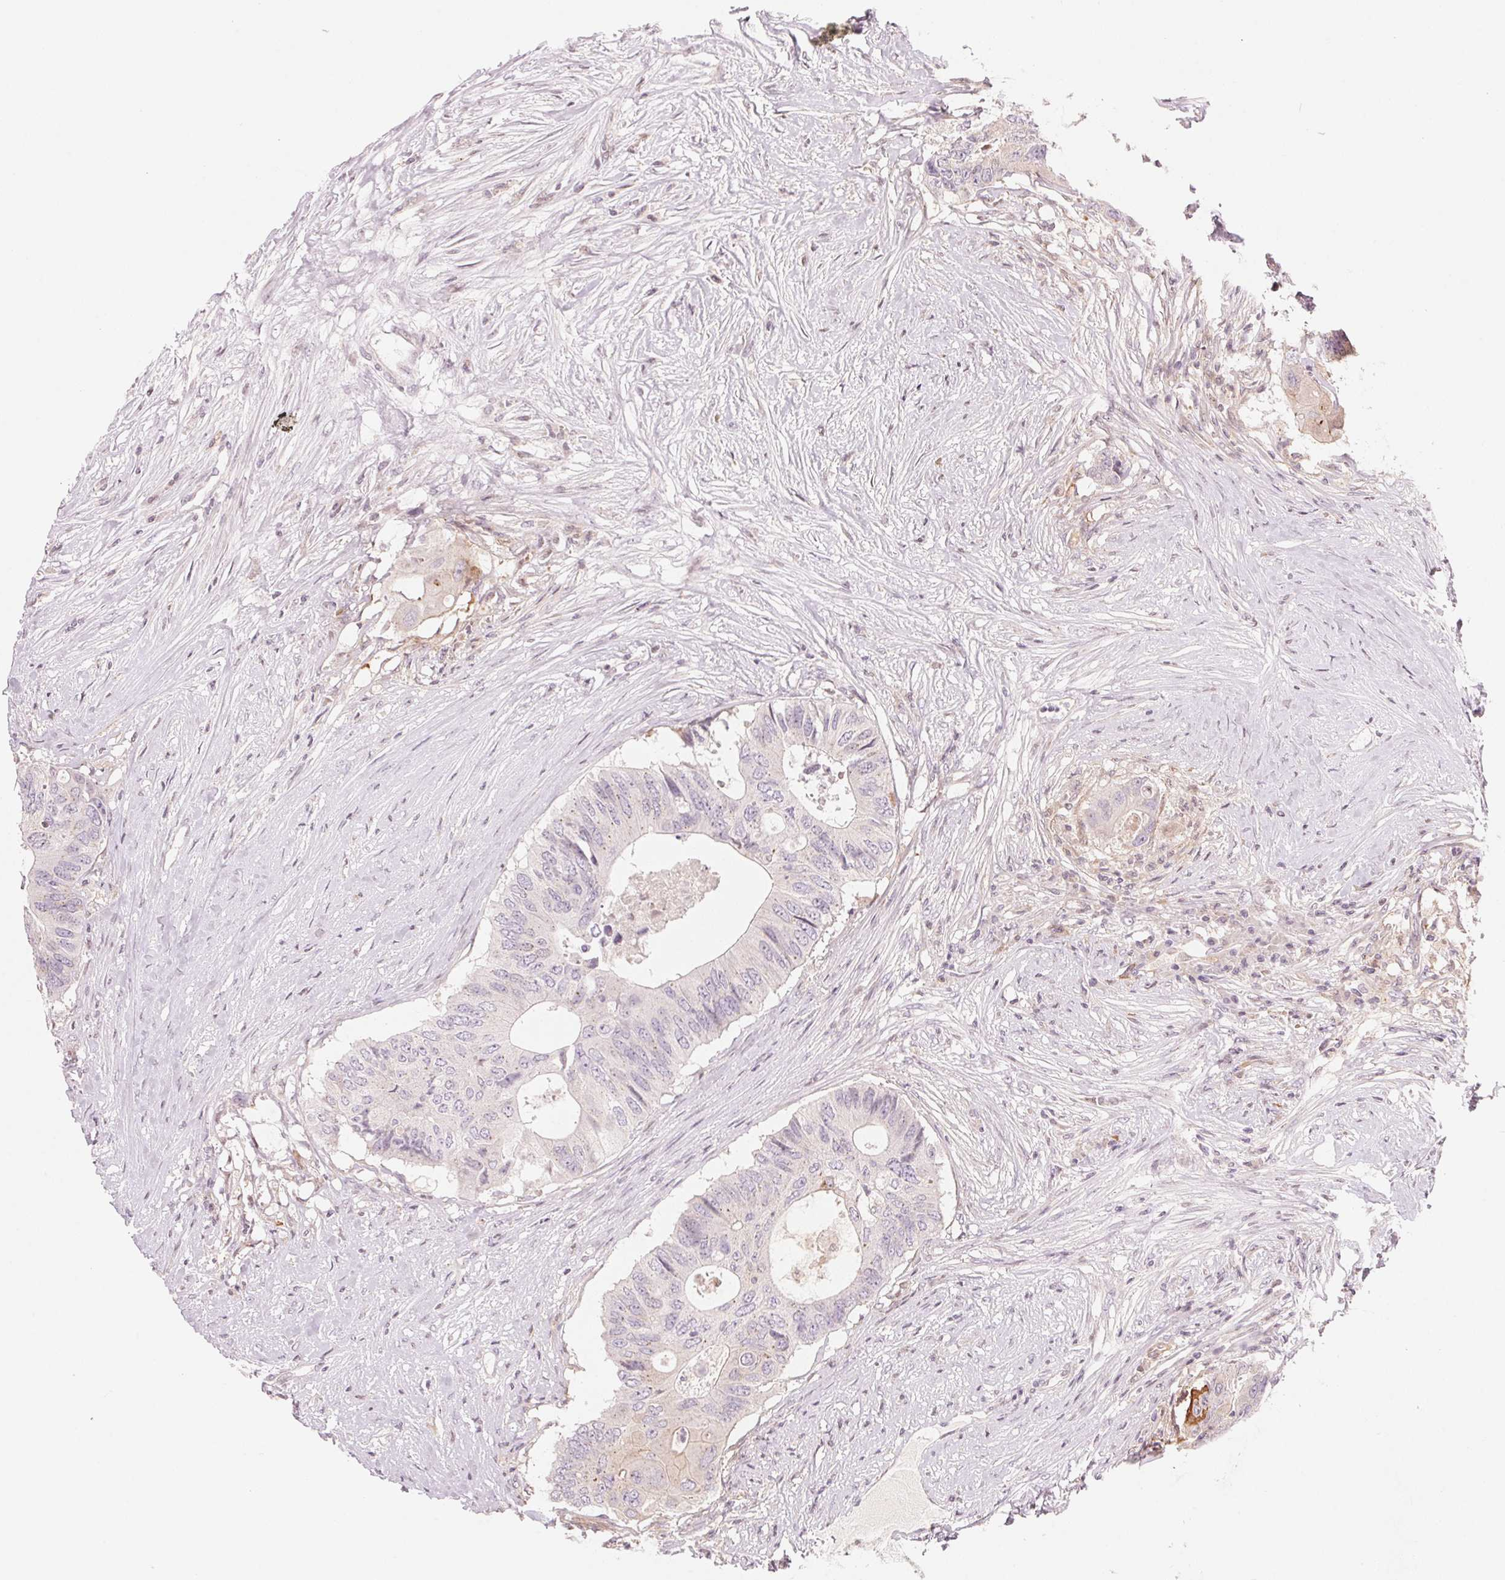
{"staining": {"intensity": "negative", "quantity": "none", "location": "none"}, "tissue": "colorectal cancer", "cell_type": "Tumor cells", "image_type": "cancer", "snomed": [{"axis": "morphology", "description": "Adenocarcinoma, NOS"}, {"axis": "topography", "description": "Colon"}], "caption": "Colorectal cancer (adenocarcinoma) was stained to show a protein in brown. There is no significant staining in tumor cells.", "gene": "SLC17A4", "patient": {"sex": "male", "age": 71}}